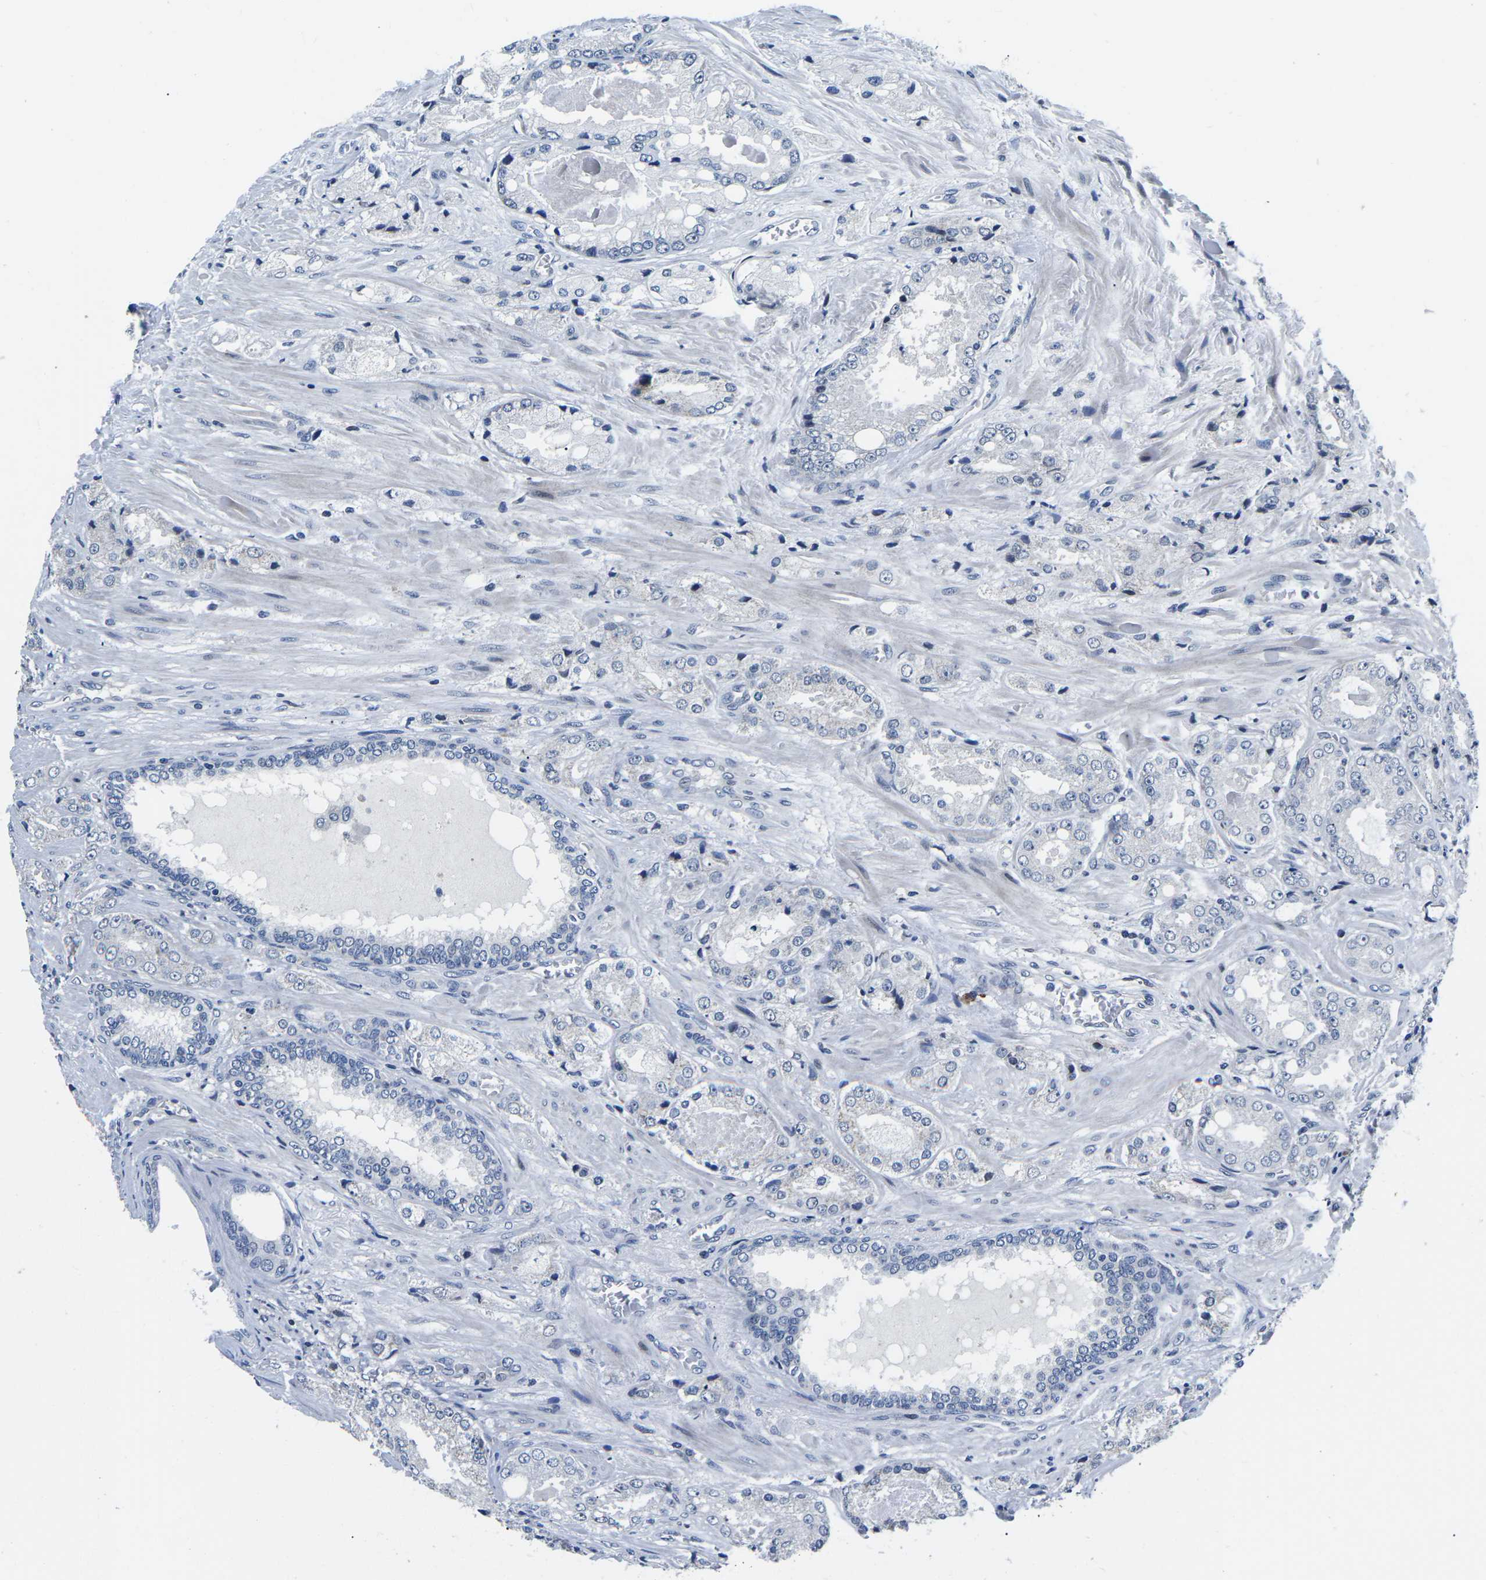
{"staining": {"intensity": "negative", "quantity": "none", "location": "none"}, "tissue": "prostate cancer", "cell_type": "Tumor cells", "image_type": "cancer", "snomed": [{"axis": "morphology", "description": "Adenocarcinoma, High grade"}, {"axis": "topography", "description": "Prostate"}], "caption": "DAB immunohistochemical staining of human prostate cancer (adenocarcinoma (high-grade)) exhibits no significant staining in tumor cells. (Brightfield microscopy of DAB immunohistochemistry at high magnification).", "gene": "CDC73", "patient": {"sex": "male", "age": 65}}